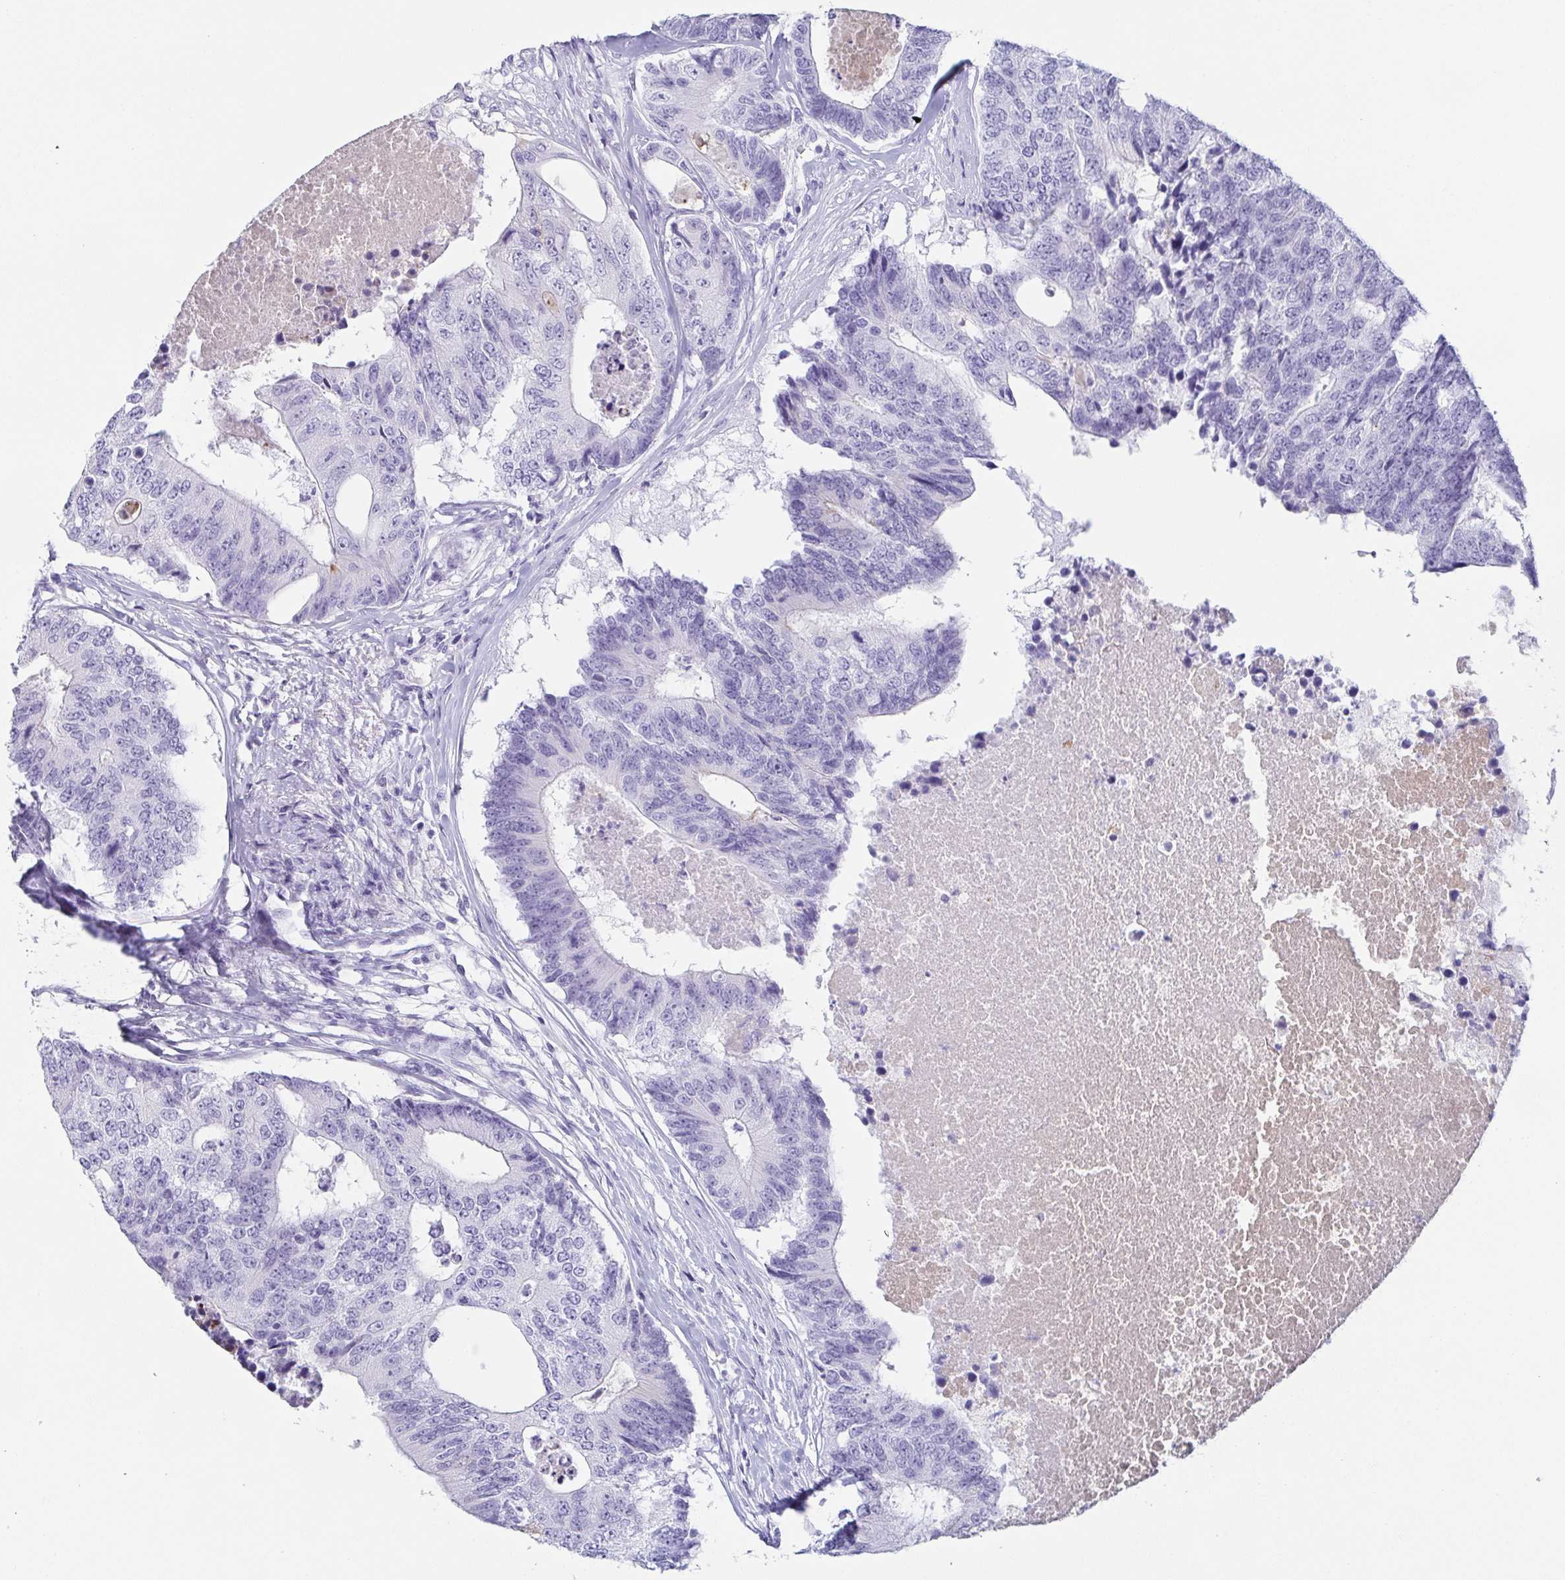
{"staining": {"intensity": "negative", "quantity": "none", "location": "none"}, "tissue": "colorectal cancer", "cell_type": "Tumor cells", "image_type": "cancer", "snomed": [{"axis": "morphology", "description": "Adenocarcinoma, NOS"}, {"axis": "topography", "description": "Colon"}], "caption": "This is a histopathology image of immunohistochemistry (IHC) staining of colorectal adenocarcinoma, which shows no staining in tumor cells.", "gene": "ZG16B", "patient": {"sex": "female", "age": 67}}